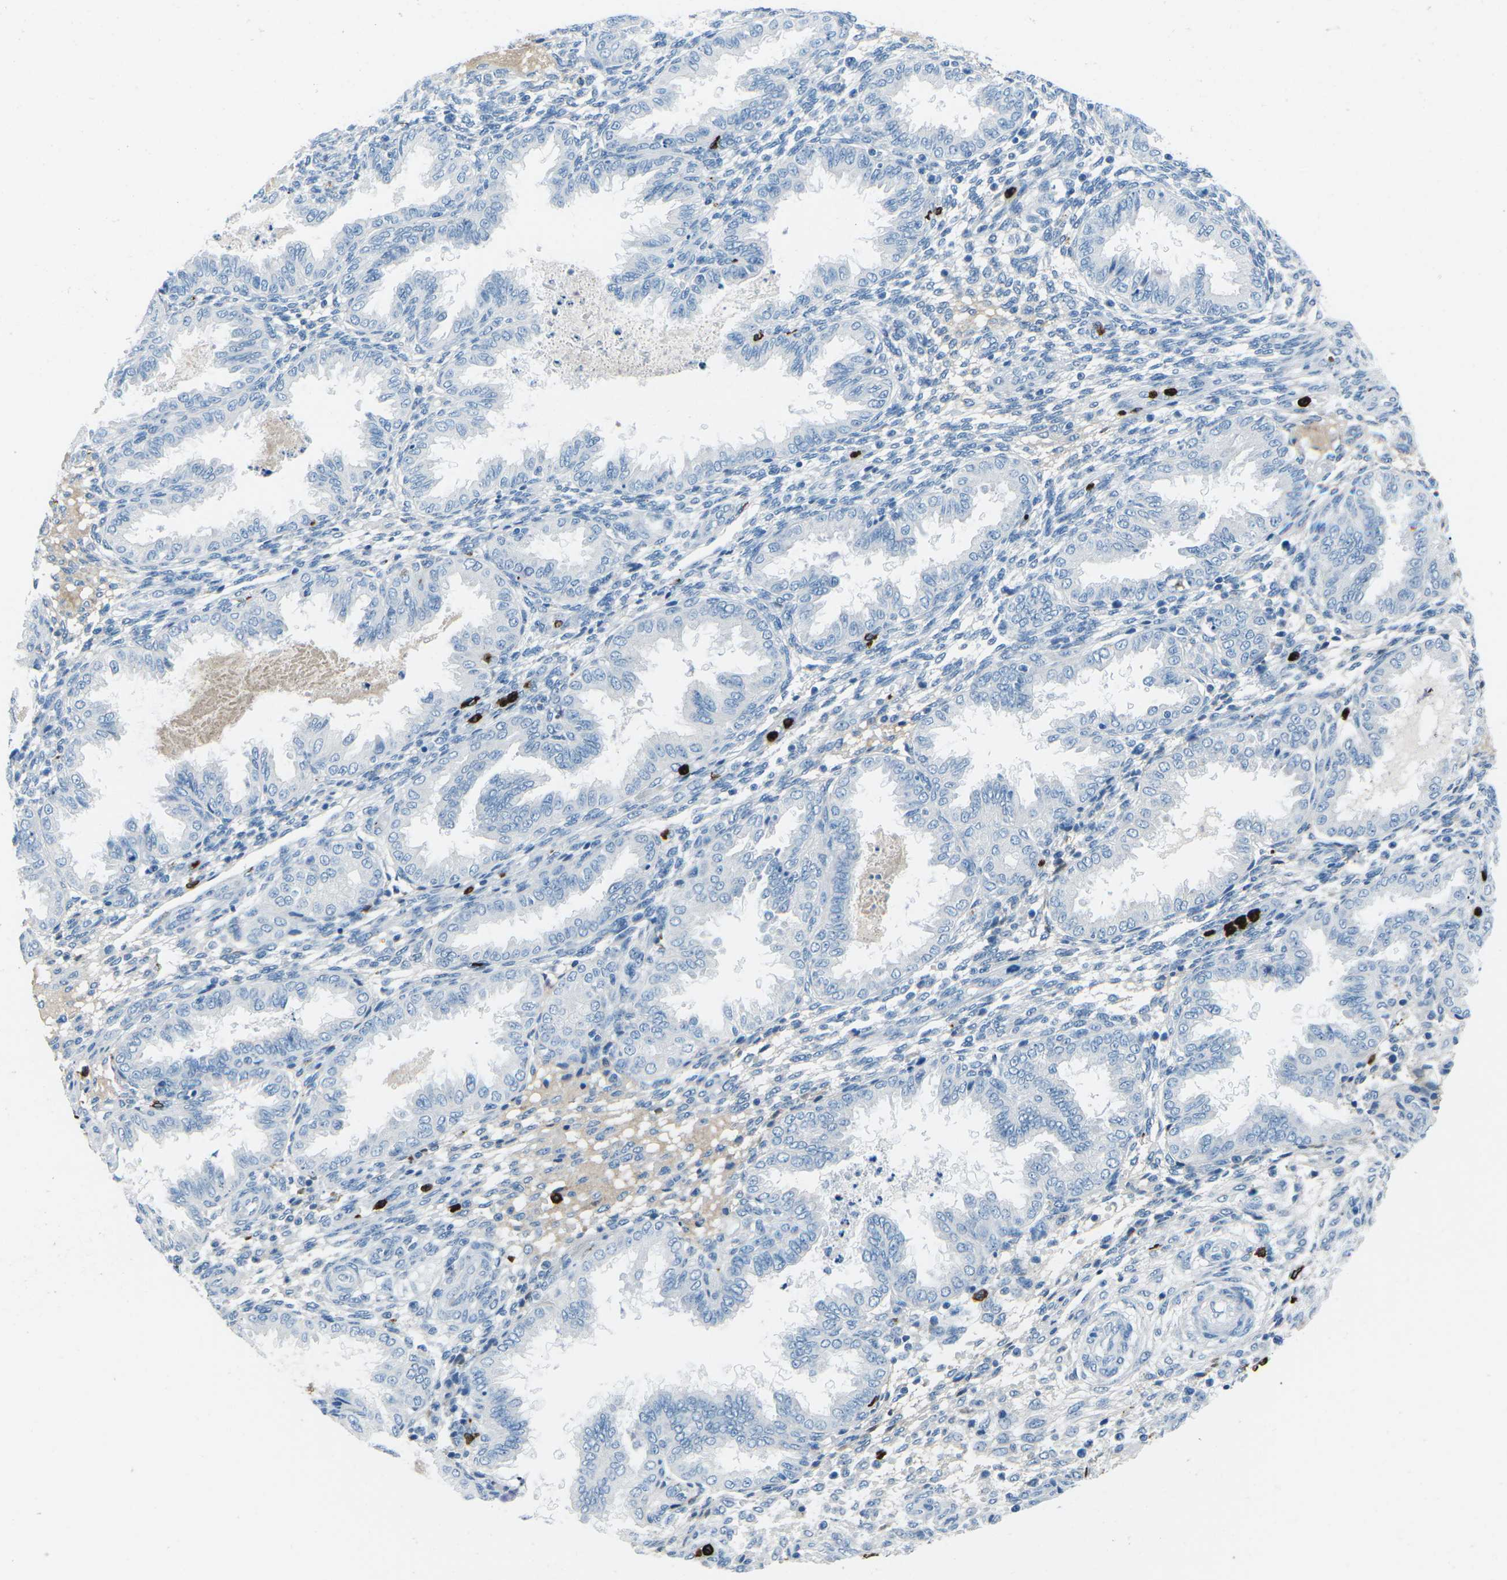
{"staining": {"intensity": "negative", "quantity": "none", "location": "none"}, "tissue": "endometrium", "cell_type": "Cells in endometrial stroma", "image_type": "normal", "snomed": [{"axis": "morphology", "description": "Normal tissue, NOS"}, {"axis": "topography", "description": "Endometrium"}], "caption": "High power microscopy photomicrograph of an immunohistochemistry (IHC) histopathology image of unremarkable endometrium, revealing no significant staining in cells in endometrial stroma.", "gene": "FCN1", "patient": {"sex": "female", "age": 33}}